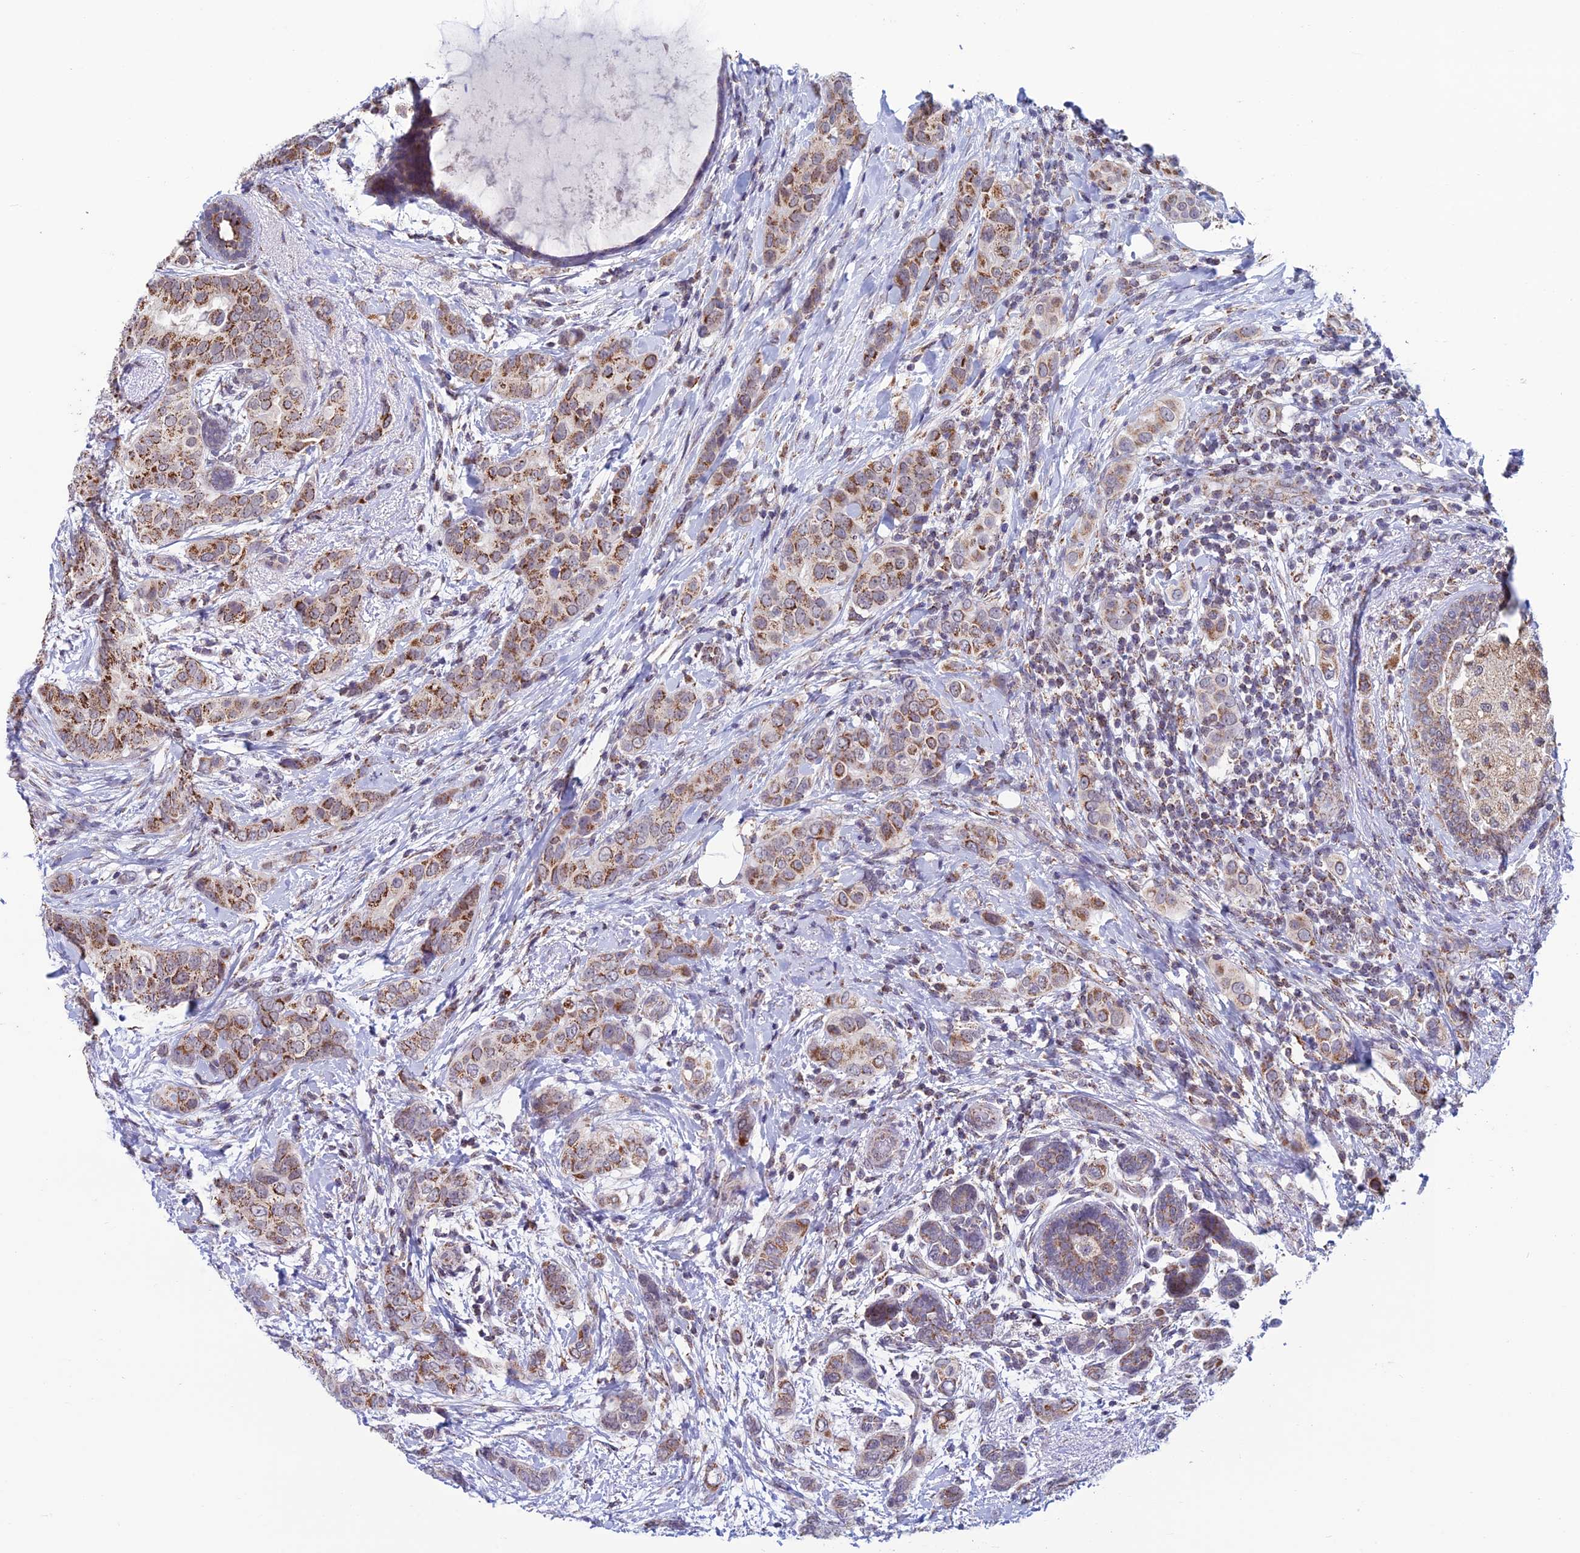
{"staining": {"intensity": "moderate", "quantity": ">75%", "location": "cytoplasmic/membranous"}, "tissue": "breast cancer", "cell_type": "Tumor cells", "image_type": "cancer", "snomed": [{"axis": "morphology", "description": "Lobular carcinoma"}, {"axis": "topography", "description": "Breast"}], "caption": "Protein expression analysis of lobular carcinoma (breast) displays moderate cytoplasmic/membranous expression in approximately >75% of tumor cells. (DAB IHC with brightfield microscopy, high magnification).", "gene": "ZNG1B", "patient": {"sex": "female", "age": 51}}